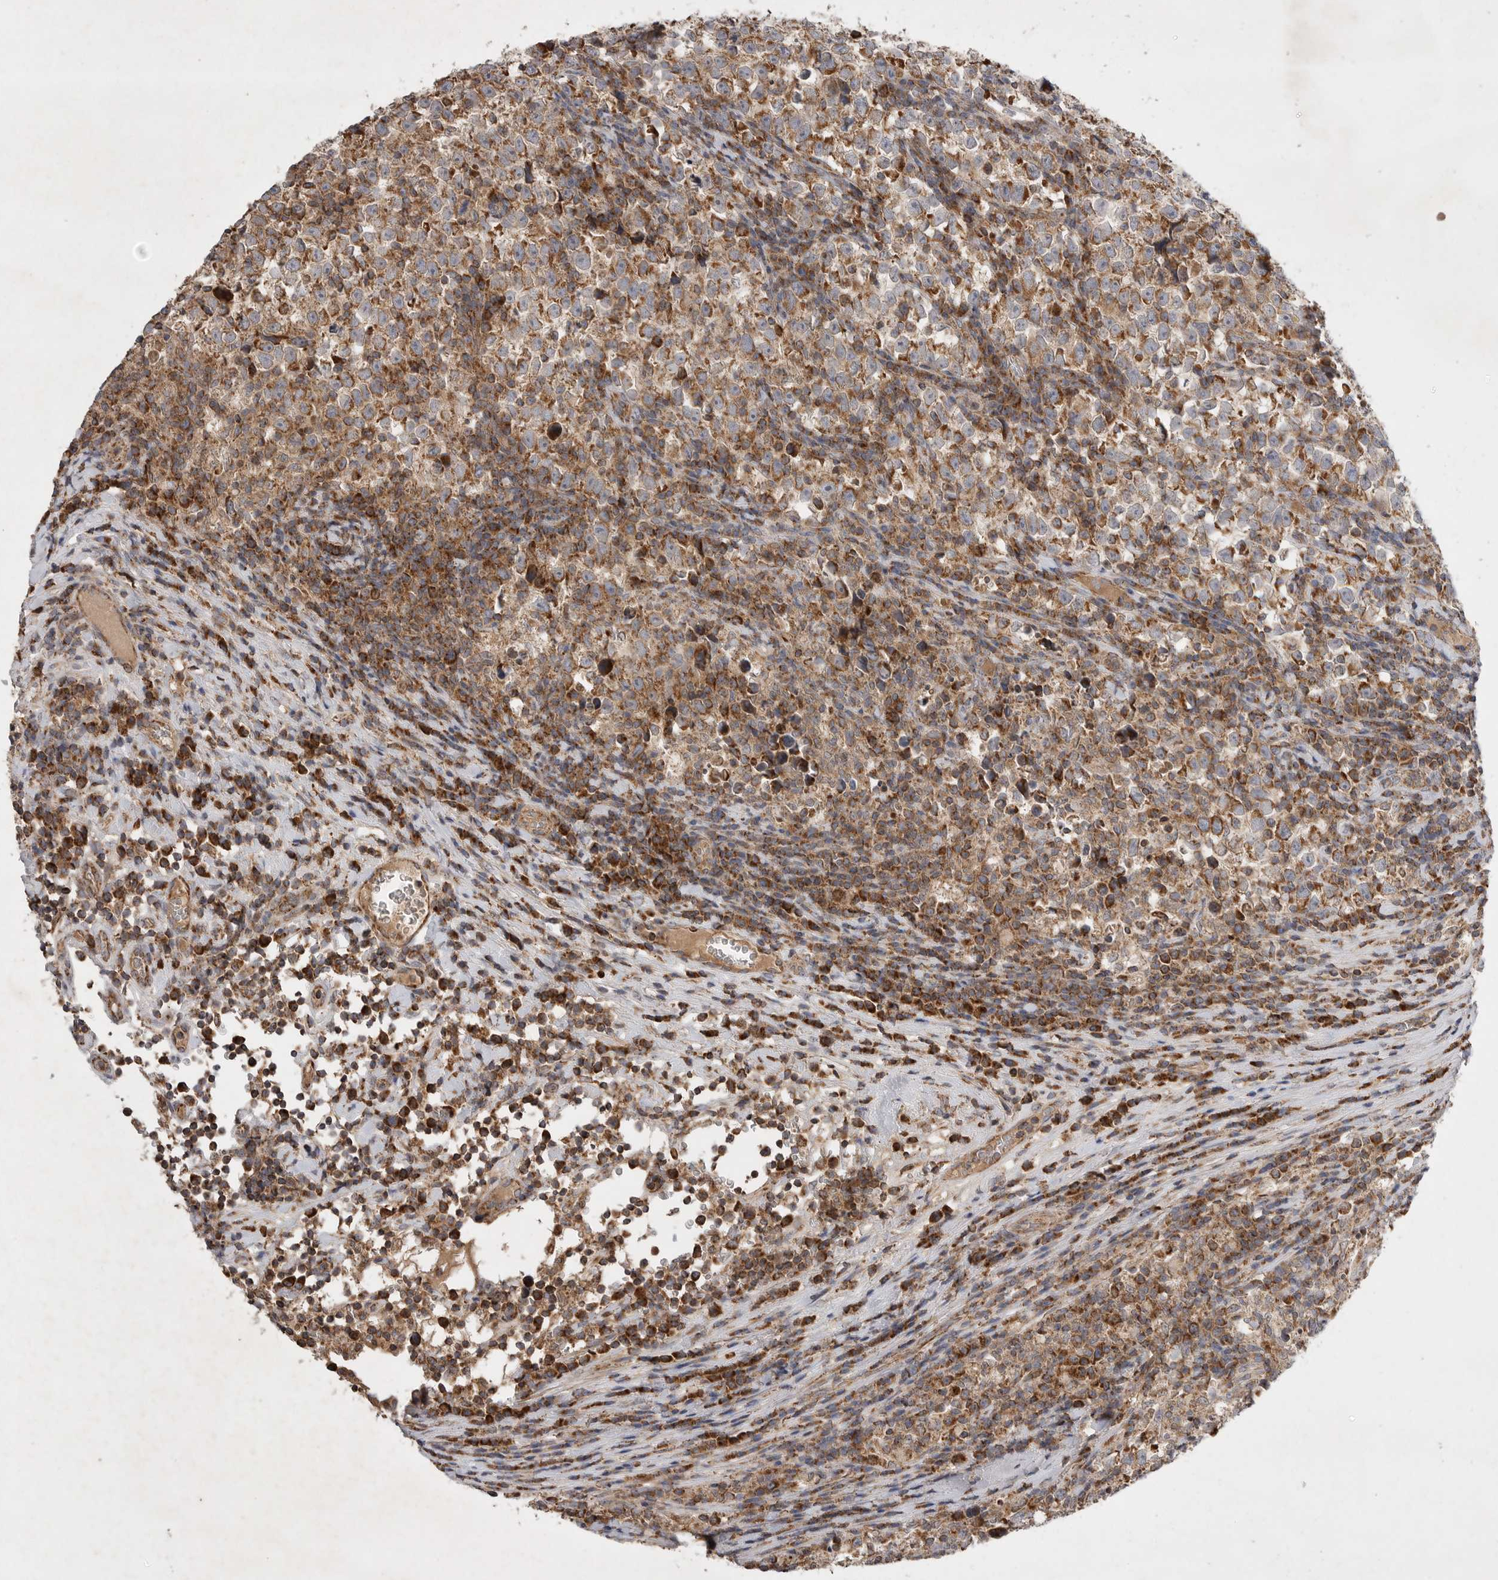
{"staining": {"intensity": "strong", "quantity": ">75%", "location": "cytoplasmic/membranous"}, "tissue": "testis cancer", "cell_type": "Tumor cells", "image_type": "cancer", "snomed": [{"axis": "morphology", "description": "Normal tissue, NOS"}, {"axis": "morphology", "description": "Seminoma, NOS"}, {"axis": "topography", "description": "Testis"}], "caption": "Protein staining displays strong cytoplasmic/membranous staining in approximately >75% of tumor cells in testis cancer (seminoma).", "gene": "KIF21B", "patient": {"sex": "male", "age": 43}}